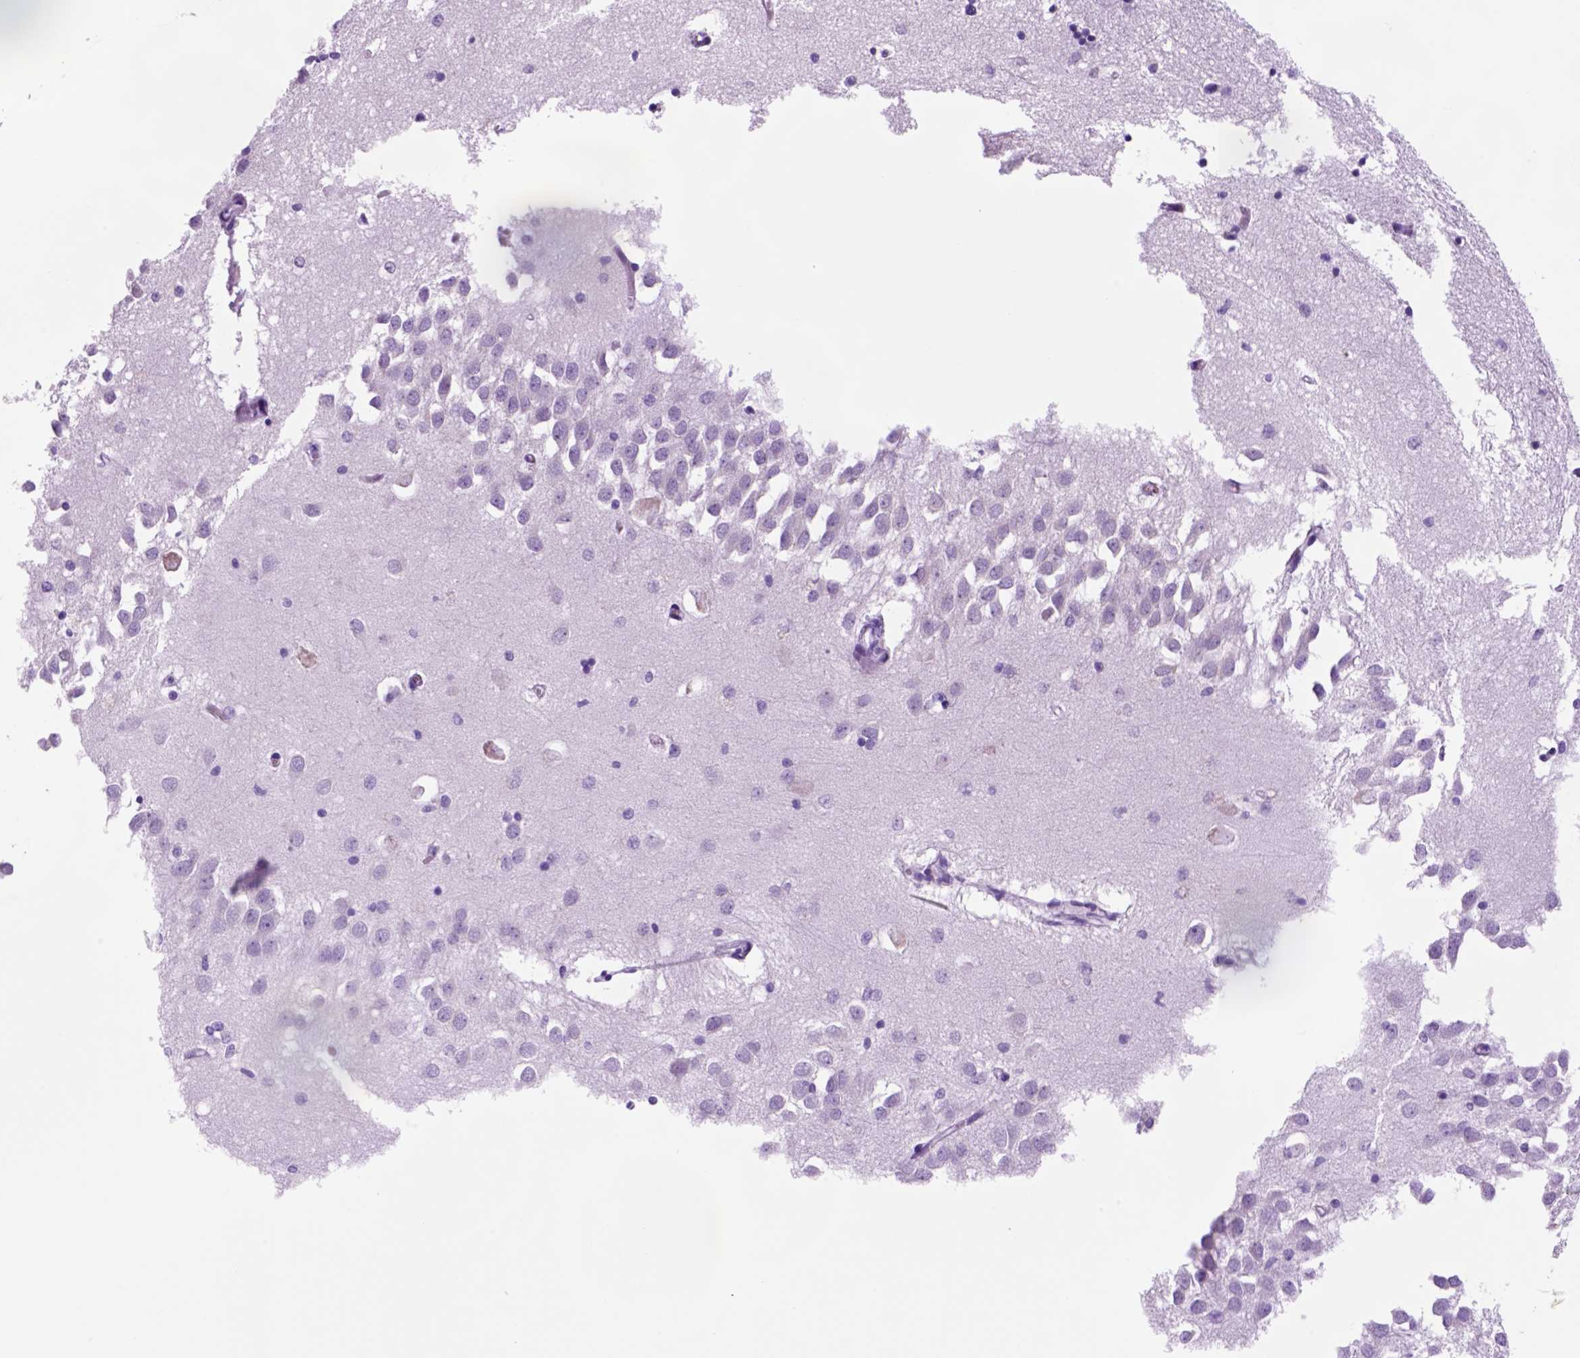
{"staining": {"intensity": "negative", "quantity": "none", "location": "none"}, "tissue": "hippocampus", "cell_type": "Glial cells", "image_type": "normal", "snomed": [{"axis": "morphology", "description": "Normal tissue, NOS"}, {"axis": "topography", "description": "Lateral ventricle wall"}, {"axis": "topography", "description": "Hippocampus"}], "caption": "The histopathology image reveals no staining of glial cells in unremarkable hippocampus. Nuclei are stained in blue.", "gene": "HHIPL2", "patient": {"sex": "female", "age": 63}}